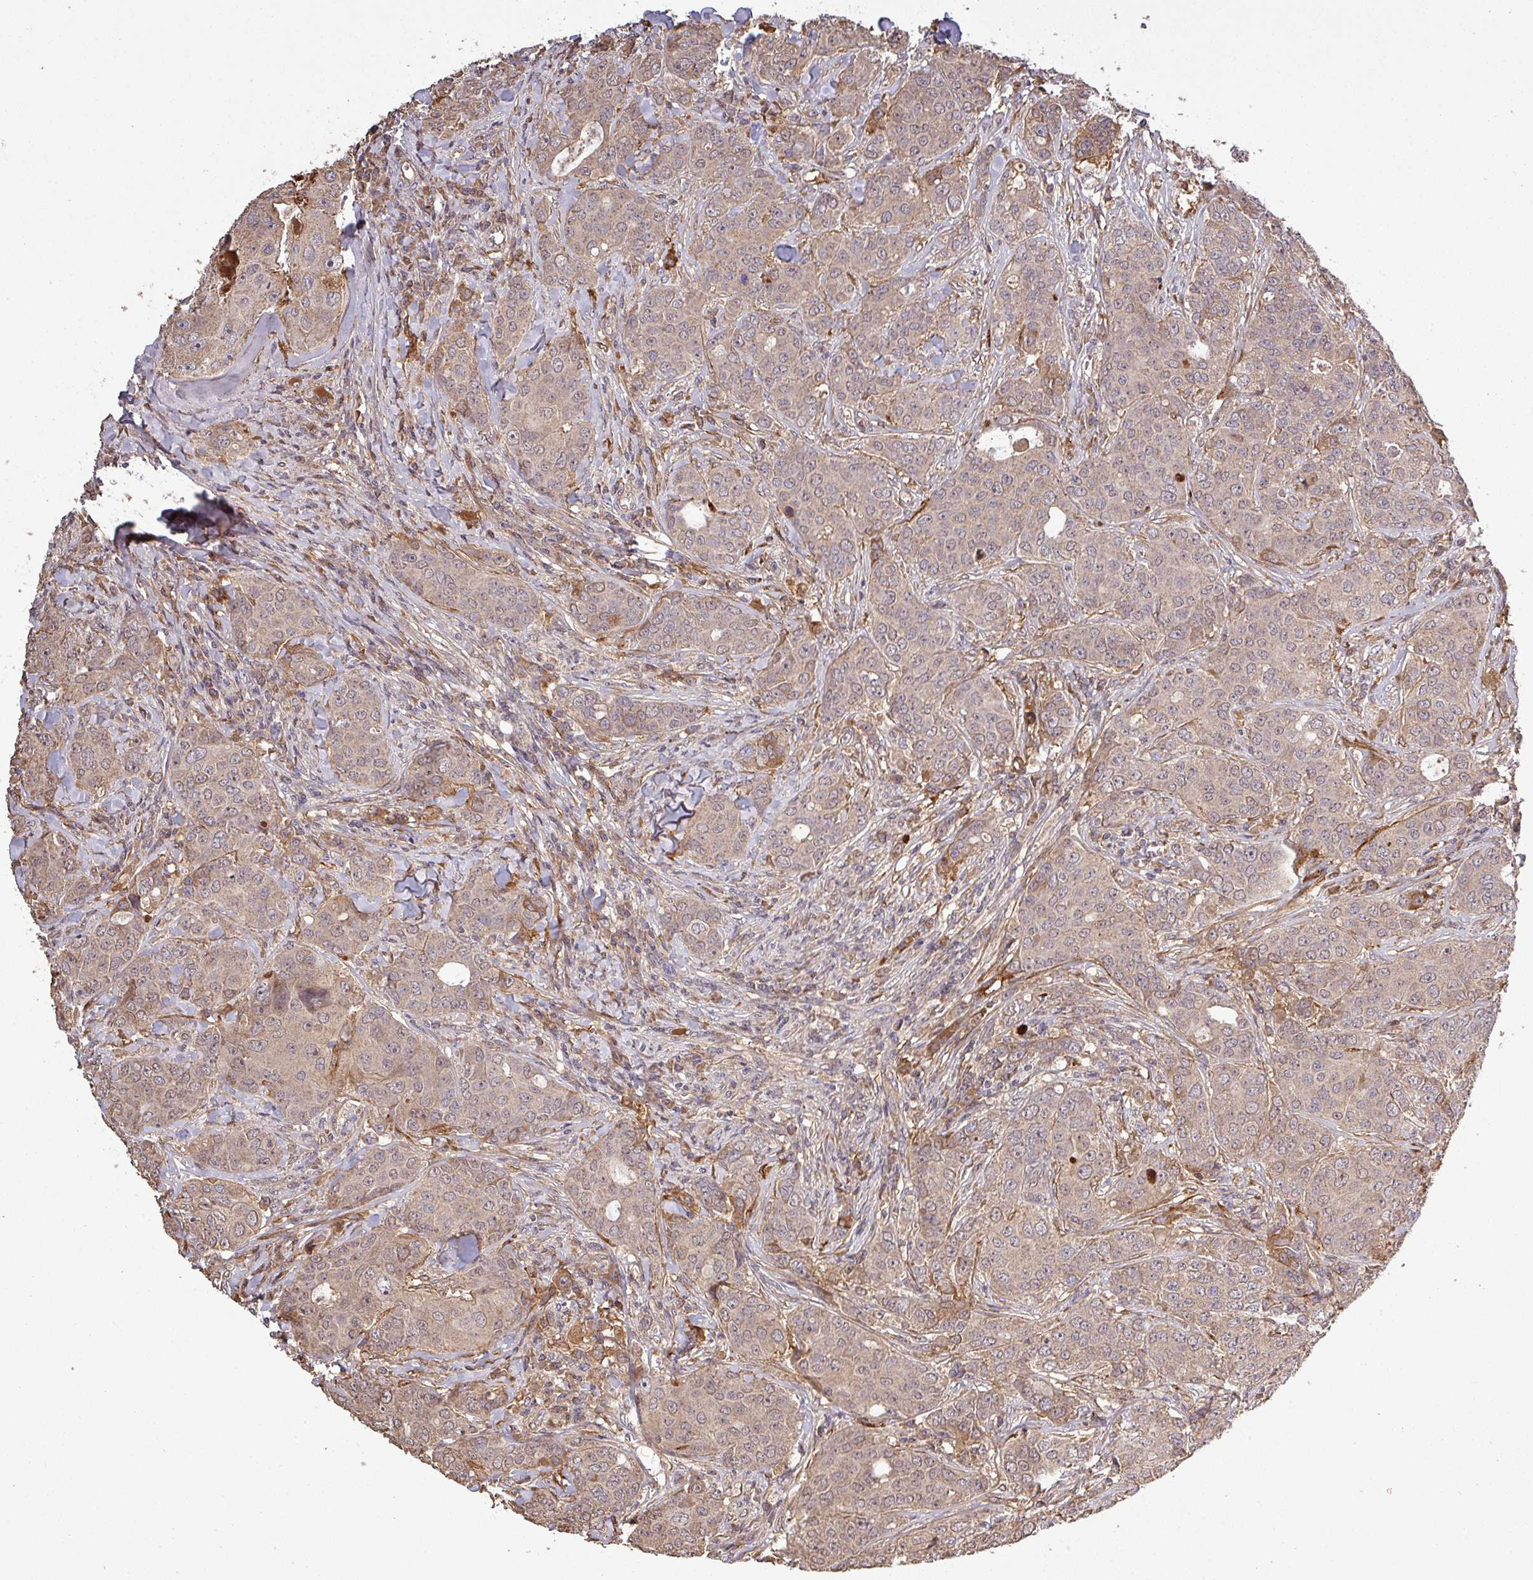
{"staining": {"intensity": "weak", "quantity": ">75%", "location": "cytoplasmic/membranous"}, "tissue": "breast cancer", "cell_type": "Tumor cells", "image_type": "cancer", "snomed": [{"axis": "morphology", "description": "Duct carcinoma"}, {"axis": "topography", "description": "Breast"}], "caption": "The immunohistochemical stain labels weak cytoplasmic/membranous expression in tumor cells of invasive ductal carcinoma (breast) tissue.", "gene": "ISLR", "patient": {"sex": "female", "age": 43}}